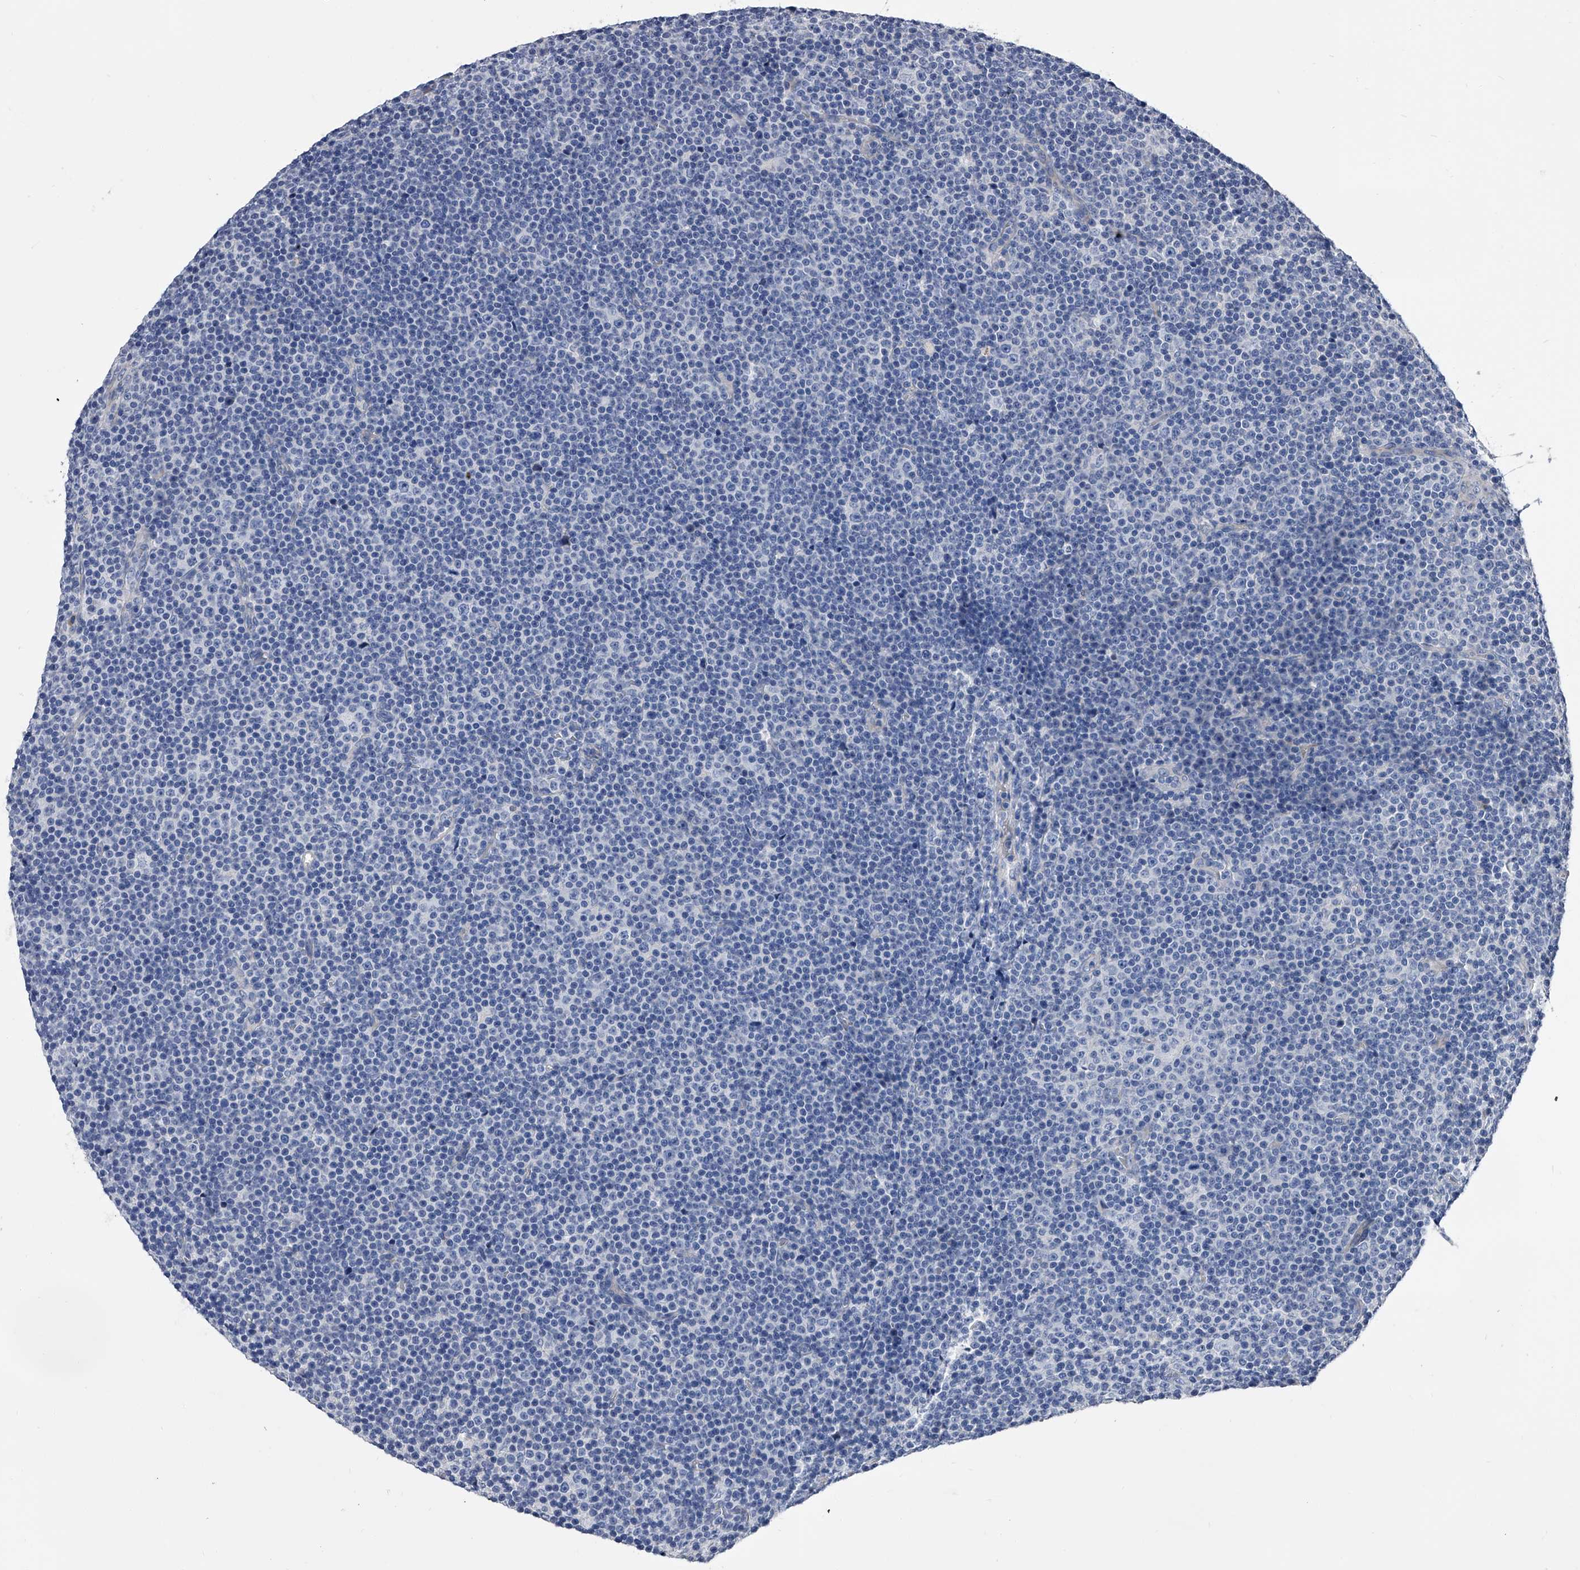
{"staining": {"intensity": "negative", "quantity": "none", "location": "none"}, "tissue": "lymphoma", "cell_type": "Tumor cells", "image_type": "cancer", "snomed": [{"axis": "morphology", "description": "Malignant lymphoma, non-Hodgkin's type, Low grade"}, {"axis": "topography", "description": "Lymph node"}], "caption": "IHC photomicrograph of human lymphoma stained for a protein (brown), which exhibits no staining in tumor cells. Brightfield microscopy of IHC stained with DAB (brown) and hematoxylin (blue), captured at high magnification.", "gene": "EFCAB7", "patient": {"sex": "female", "age": 67}}